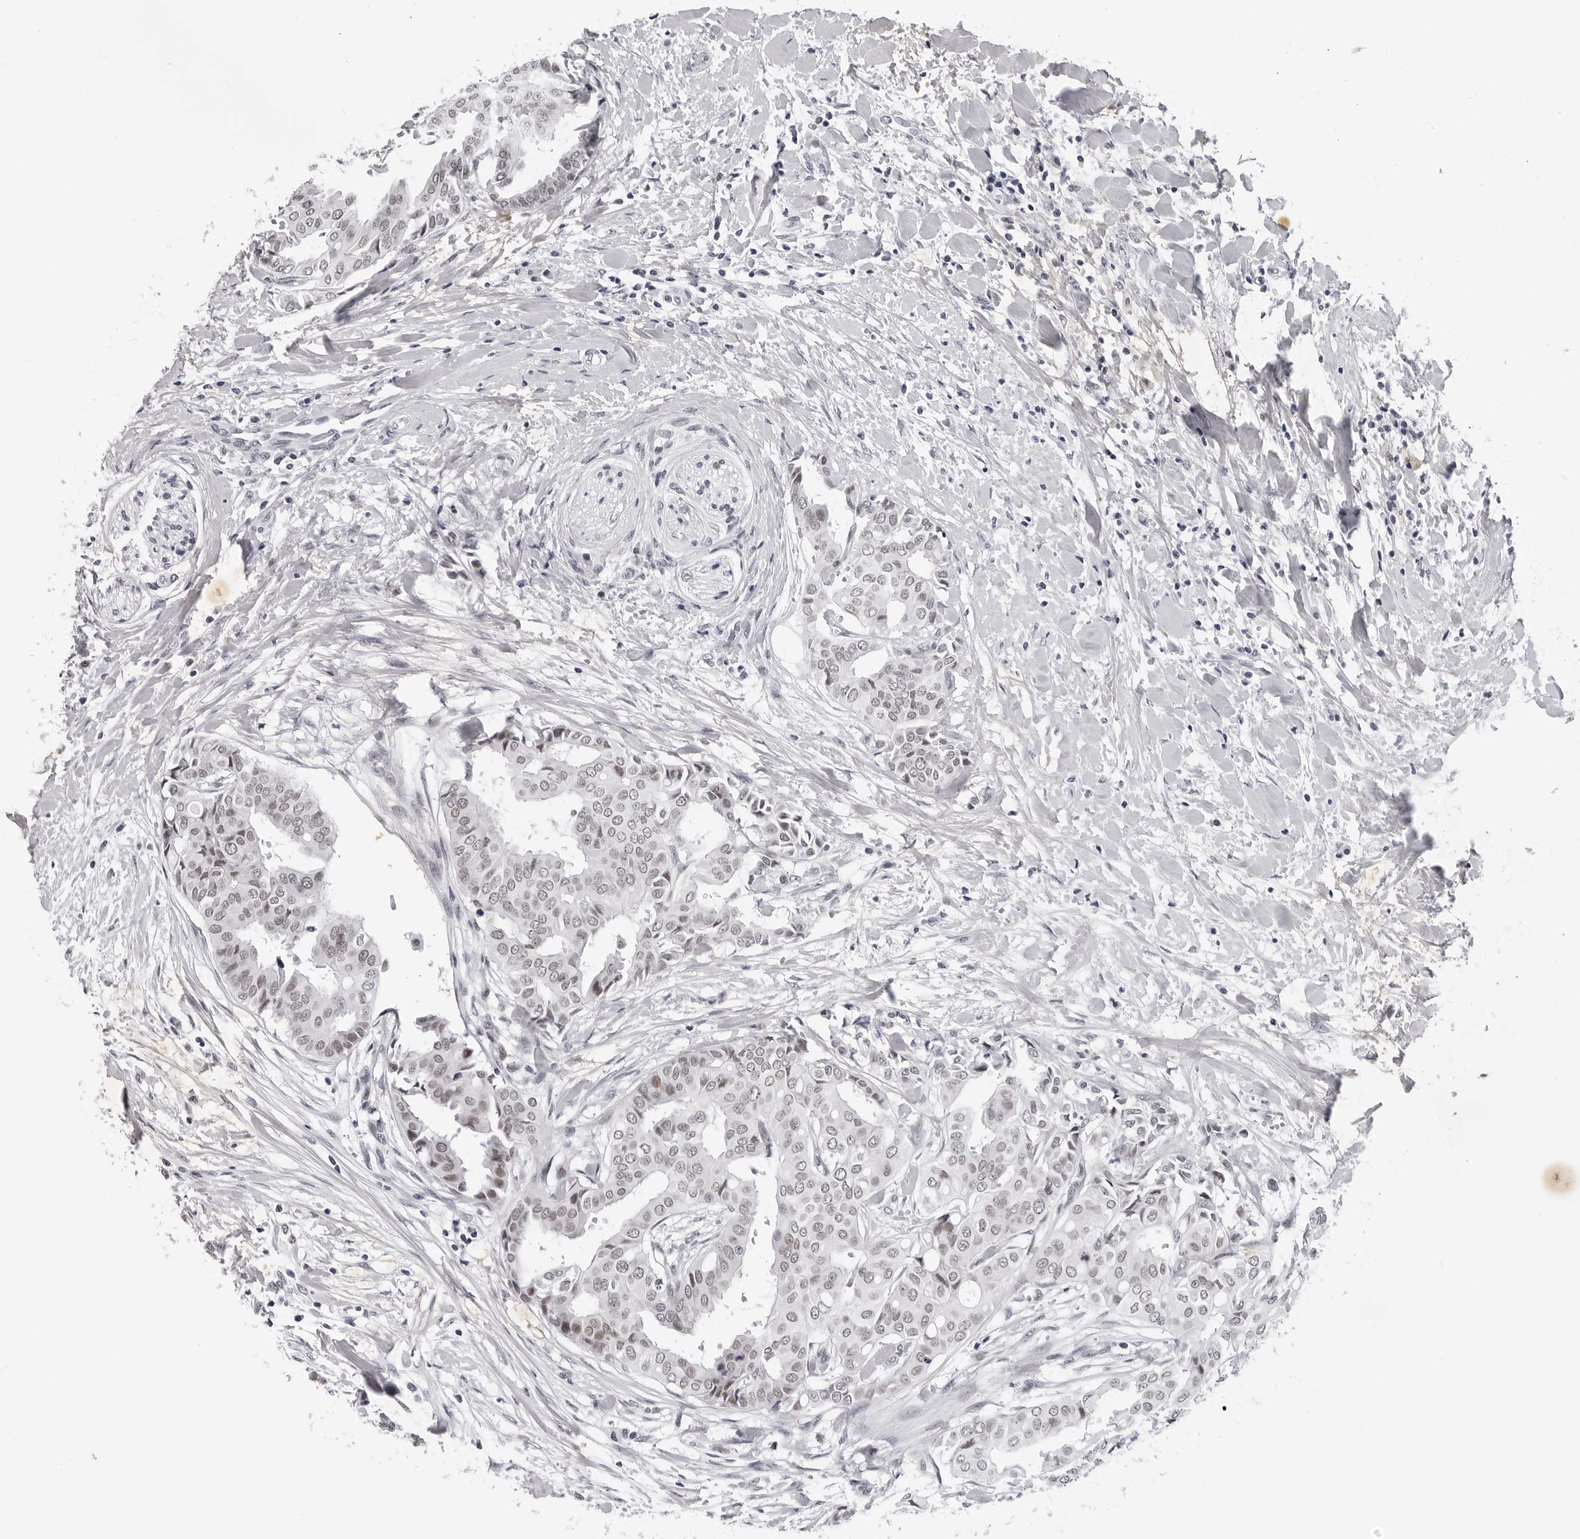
{"staining": {"intensity": "weak", "quantity": ">75%", "location": "nuclear"}, "tissue": "head and neck cancer", "cell_type": "Tumor cells", "image_type": "cancer", "snomed": [{"axis": "morphology", "description": "Adenocarcinoma, NOS"}, {"axis": "topography", "description": "Salivary gland"}, {"axis": "topography", "description": "Head-Neck"}], "caption": "A histopathology image of head and neck adenocarcinoma stained for a protein reveals weak nuclear brown staining in tumor cells. (DAB = brown stain, brightfield microscopy at high magnification).", "gene": "SF3B4", "patient": {"sex": "female", "age": 59}}